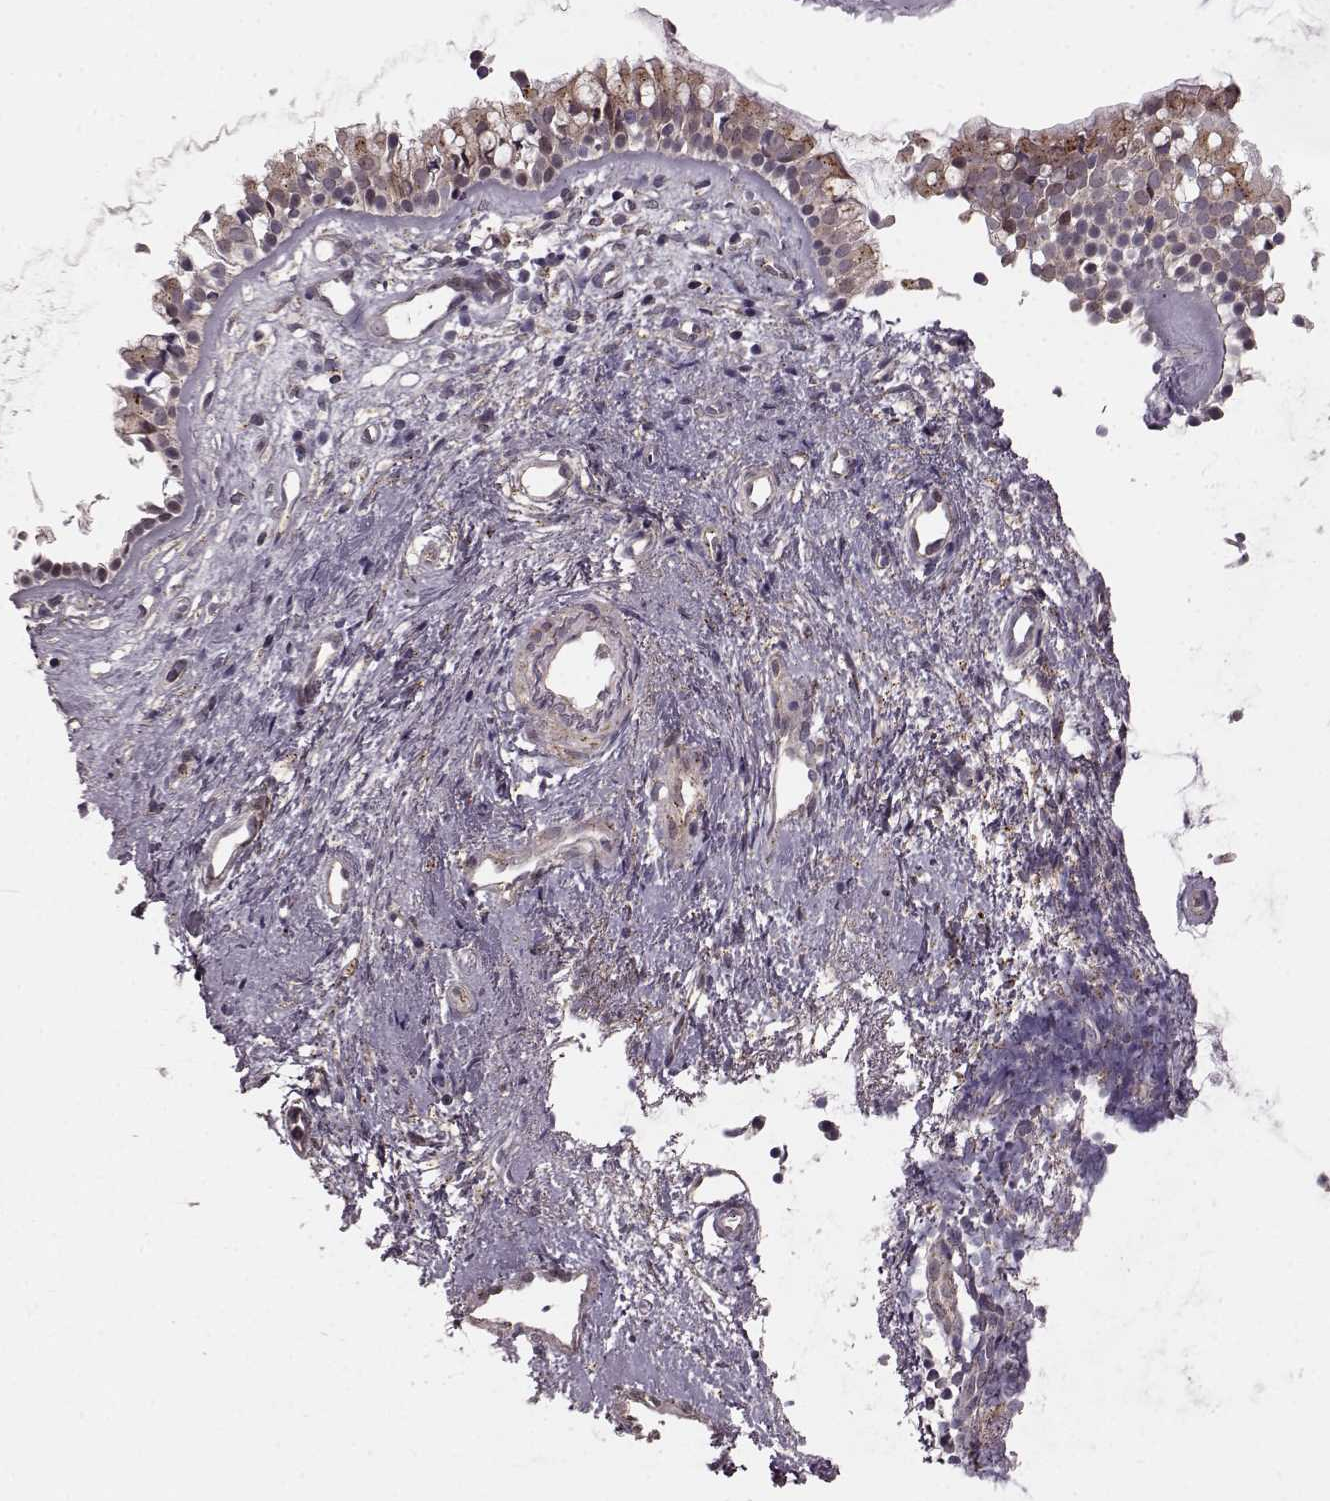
{"staining": {"intensity": "weak", "quantity": "25%-75%", "location": "cytoplasmic/membranous,nuclear"}, "tissue": "nasopharynx", "cell_type": "Respiratory epithelial cells", "image_type": "normal", "snomed": [{"axis": "morphology", "description": "Normal tissue, NOS"}, {"axis": "topography", "description": "Nasopharynx"}], "caption": "Immunohistochemical staining of benign human nasopharynx reveals low levels of weak cytoplasmic/membranous,nuclear expression in approximately 25%-75% of respiratory epithelial cells.", "gene": "GSS", "patient": {"sex": "female", "age": 52}}